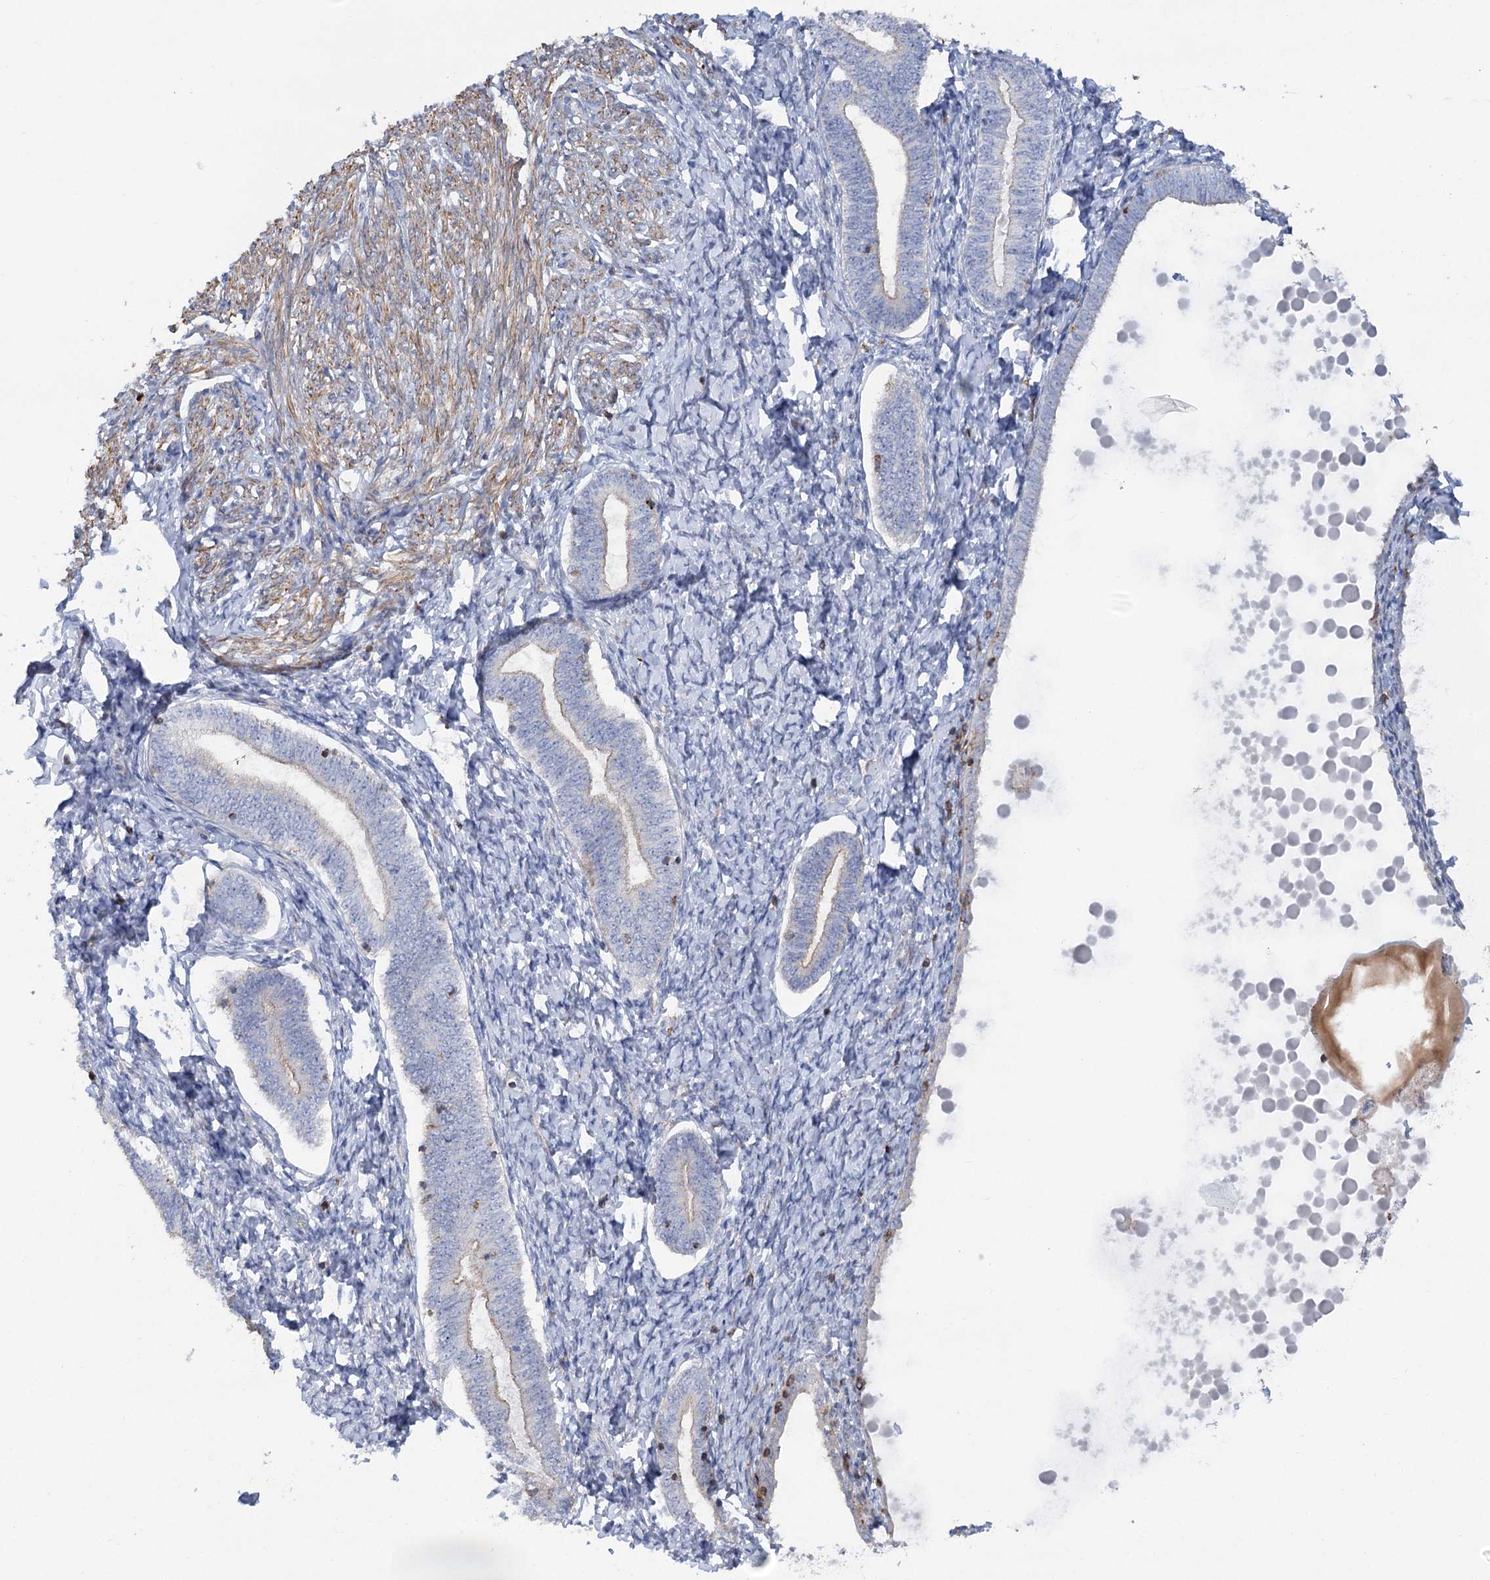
{"staining": {"intensity": "weak", "quantity": "<25%", "location": "cytoplasmic/membranous"}, "tissue": "endometrium", "cell_type": "Cells in endometrial stroma", "image_type": "normal", "snomed": [{"axis": "morphology", "description": "Normal tissue, NOS"}, {"axis": "topography", "description": "Endometrium"}], "caption": "Cells in endometrial stroma show no significant protein positivity in normal endometrium. Brightfield microscopy of immunohistochemistry (IHC) stained with DAB (3,3'-diaminobenzidine) (brown) and hematoxylin (blue), captured at high magnification.", "gene": "LARP1B", "patient": {"sex": "female", "age": 72}}